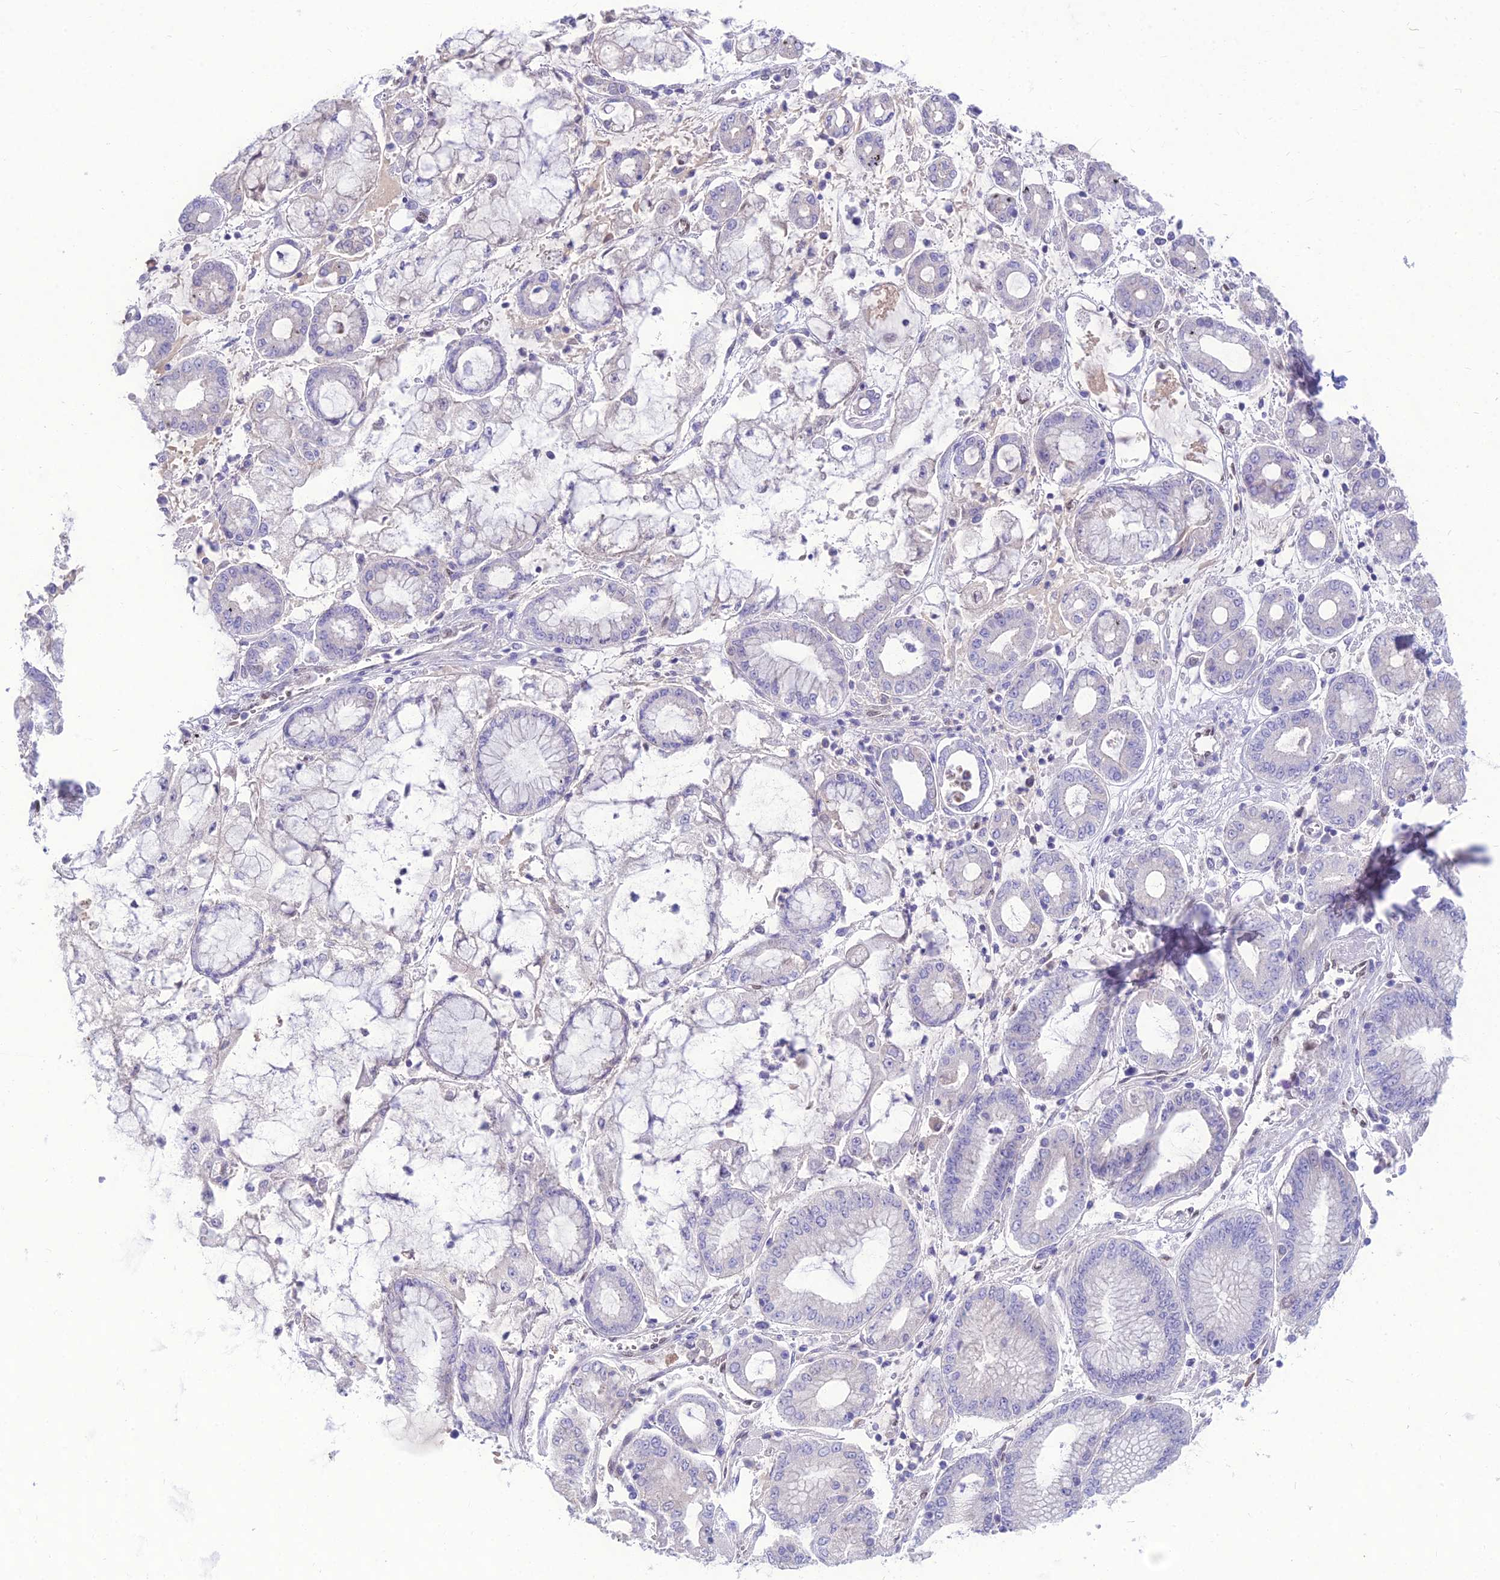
{"staining": {"intensity": "negative", "quantity": "none", "location": "none"}, "tissue": "stomach cancer", "cell_type": "Tumor cells", "image_type": "cancer", "snomed": [{"axis": "morphology", "description": "Adenocarcinoma, NOS"}, {"axis": "topography", "description": "Stomach"}], "caption": "DAB (3,3'-diaminobenzidine) immunohistochemical staining of human stomach cancer exhibits no significant positivity in tumor cells. (Stains: DAB (3,3'-diaminobenzidine) IHC with hematoxylin counter stain, Microscopy: brightfield microscopy at high magnification).", "gene": "NOVA2", "patient": {"sex": "male", "age": 76}}